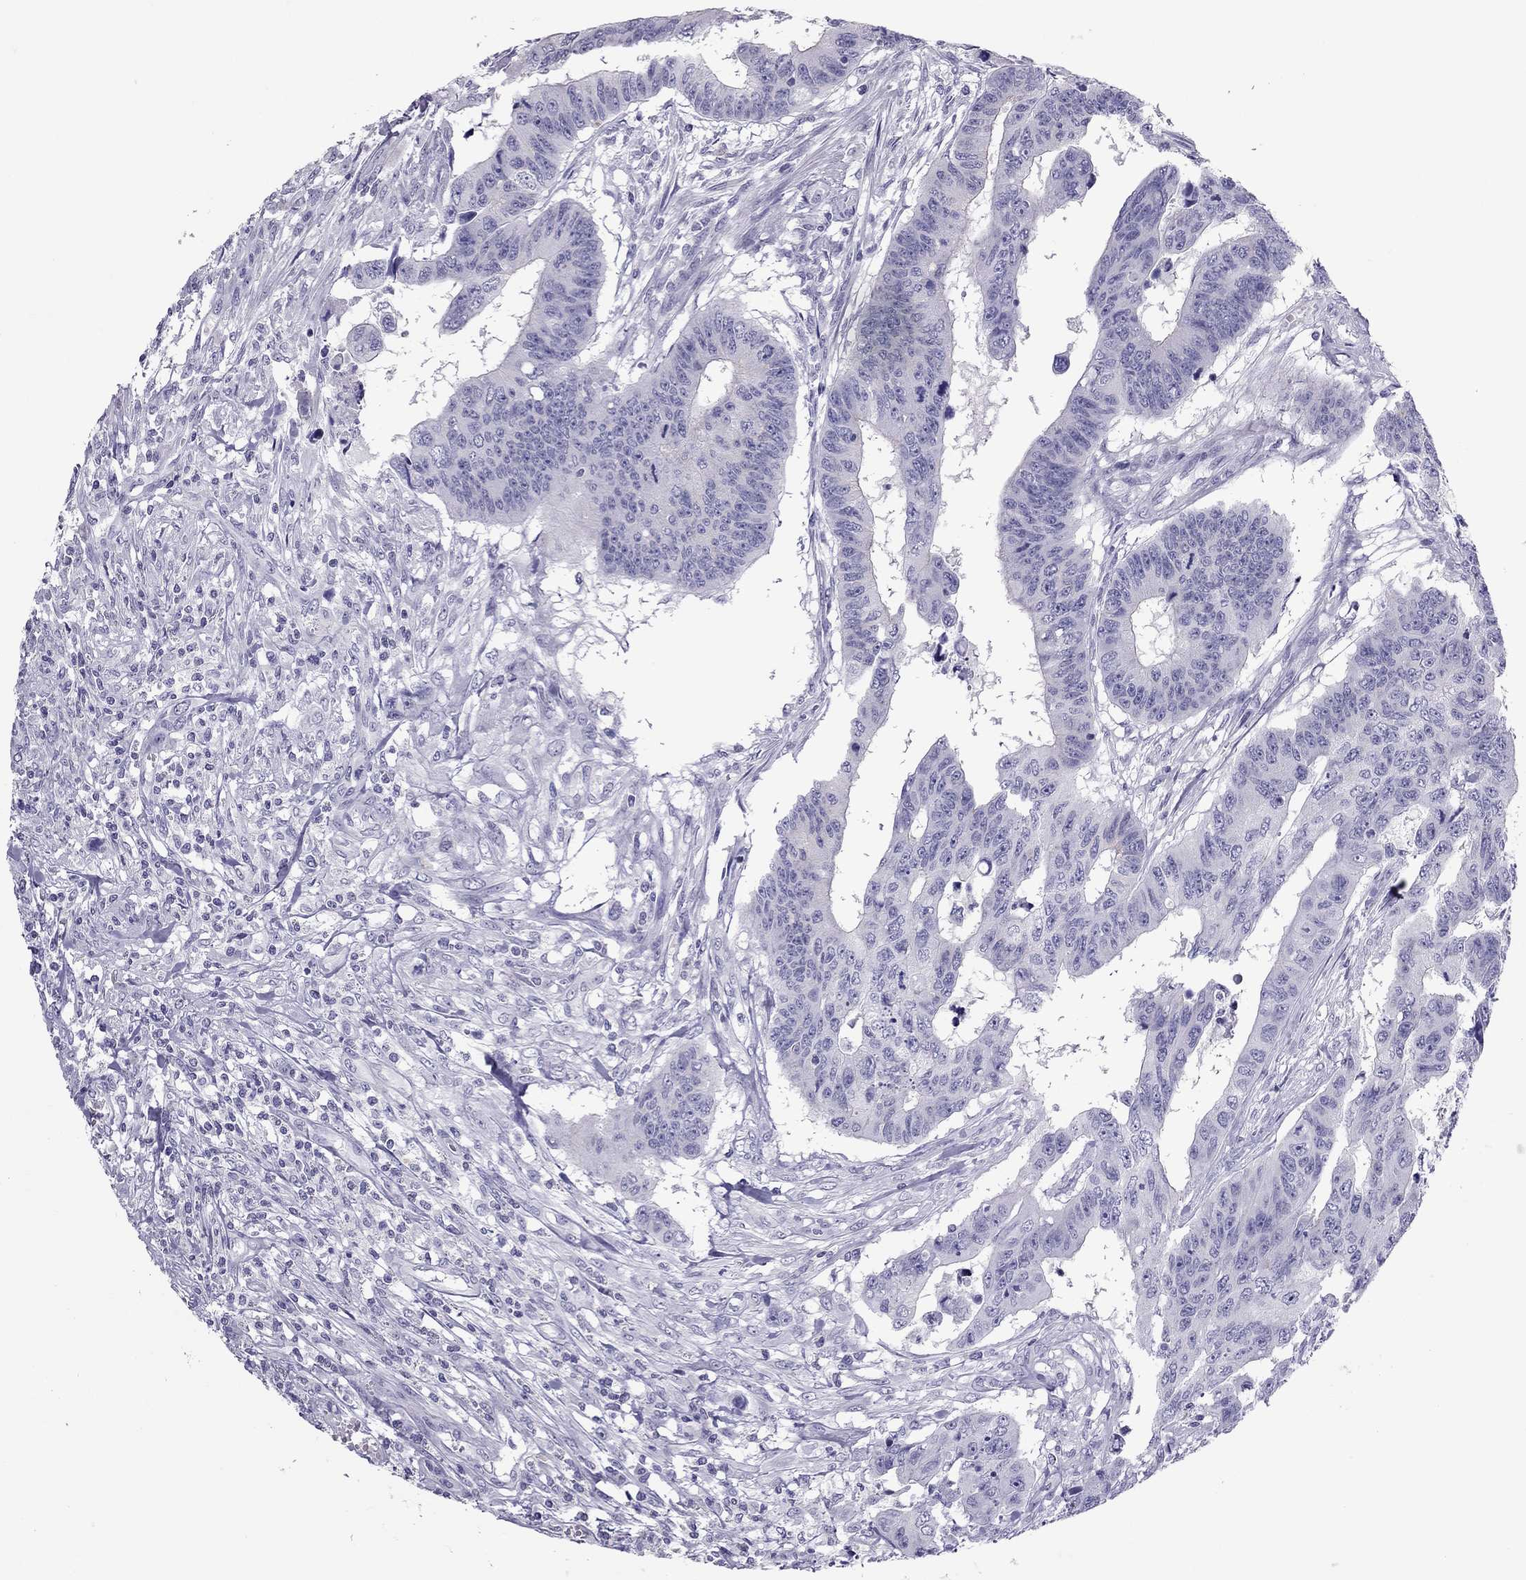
{"staining": {"intensity": "negative", "quantity": "none", "location": "none"}, "tissue": "colorectal cancer", "cell_type": "Tumor cells", "image_type": "cancer", "snomed": [{"axis": "morphology", "description": "Adenocarcinoma, NOS"}, {"axis": "topography", "description": "Rectum"}], "caption": "Human colorectal adenocarcinoma stained for a protein using immunohistochemistry (IHC) reveals no positivity in tumor cells.", "gene": "TEX14", "patient": {"sex": "female", "age": 85}}